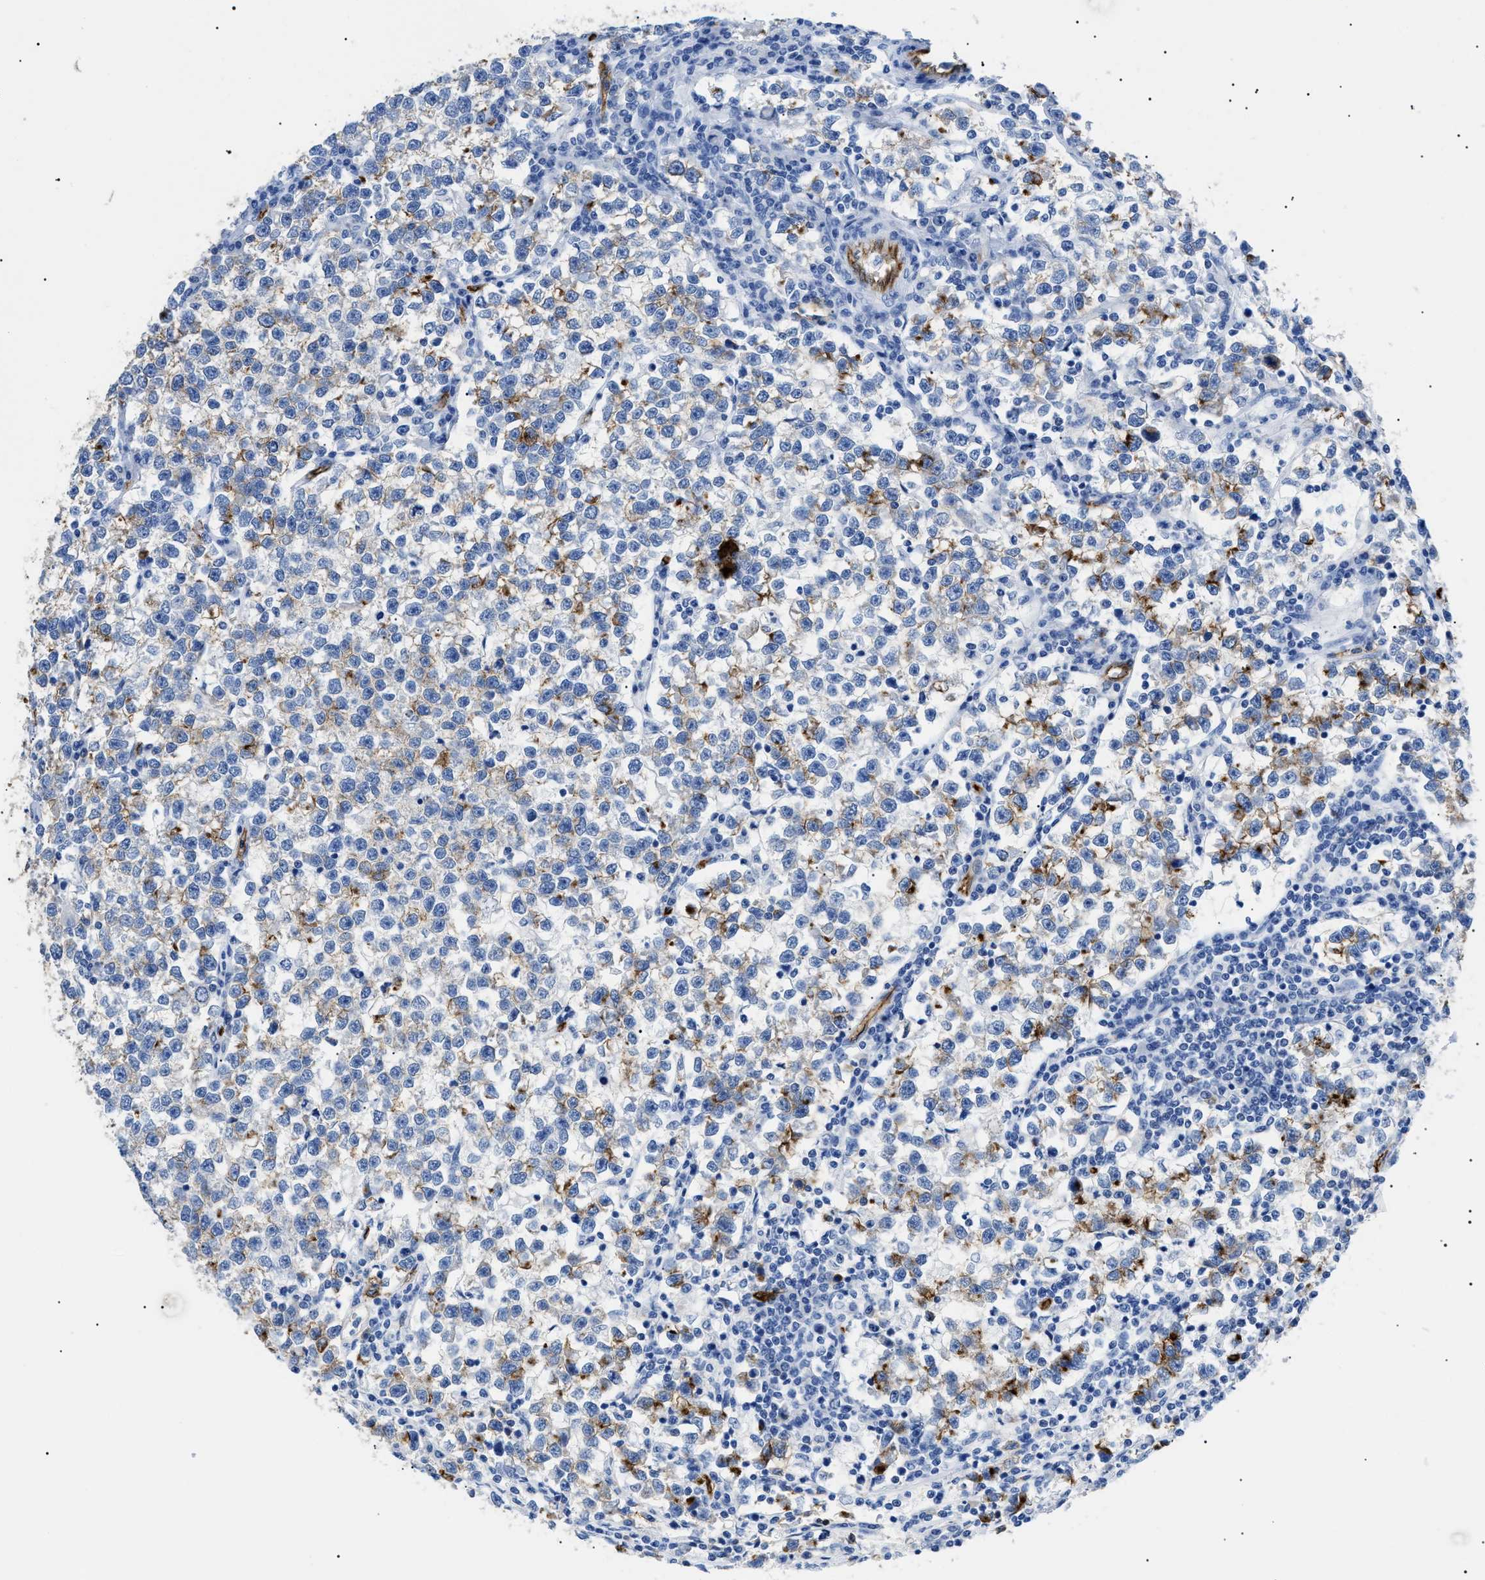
{"staining": {"intensity": "moderate", "quantity": "<25%", "location": "cytoplasmic/membranous"}, "tissue": "testis cancer", "cell_type": "Tumor cells", "image_type": "cancer", "snomed": [{"axis": "morphology", "description": "Normal tissue, NOS"}, {"axis": "morphology", "description": "Seminoma, NOS"}, {"axis": "topography", "description": "Testis"}], "caption": "Protein analysis of testis cancer (seminoma) tissue exhibits moderate cytoplasmic/membranous staining in about <25% of tumor cells.", "gene": "PODXL", "patient": {"sex": "male", "age": 43}}